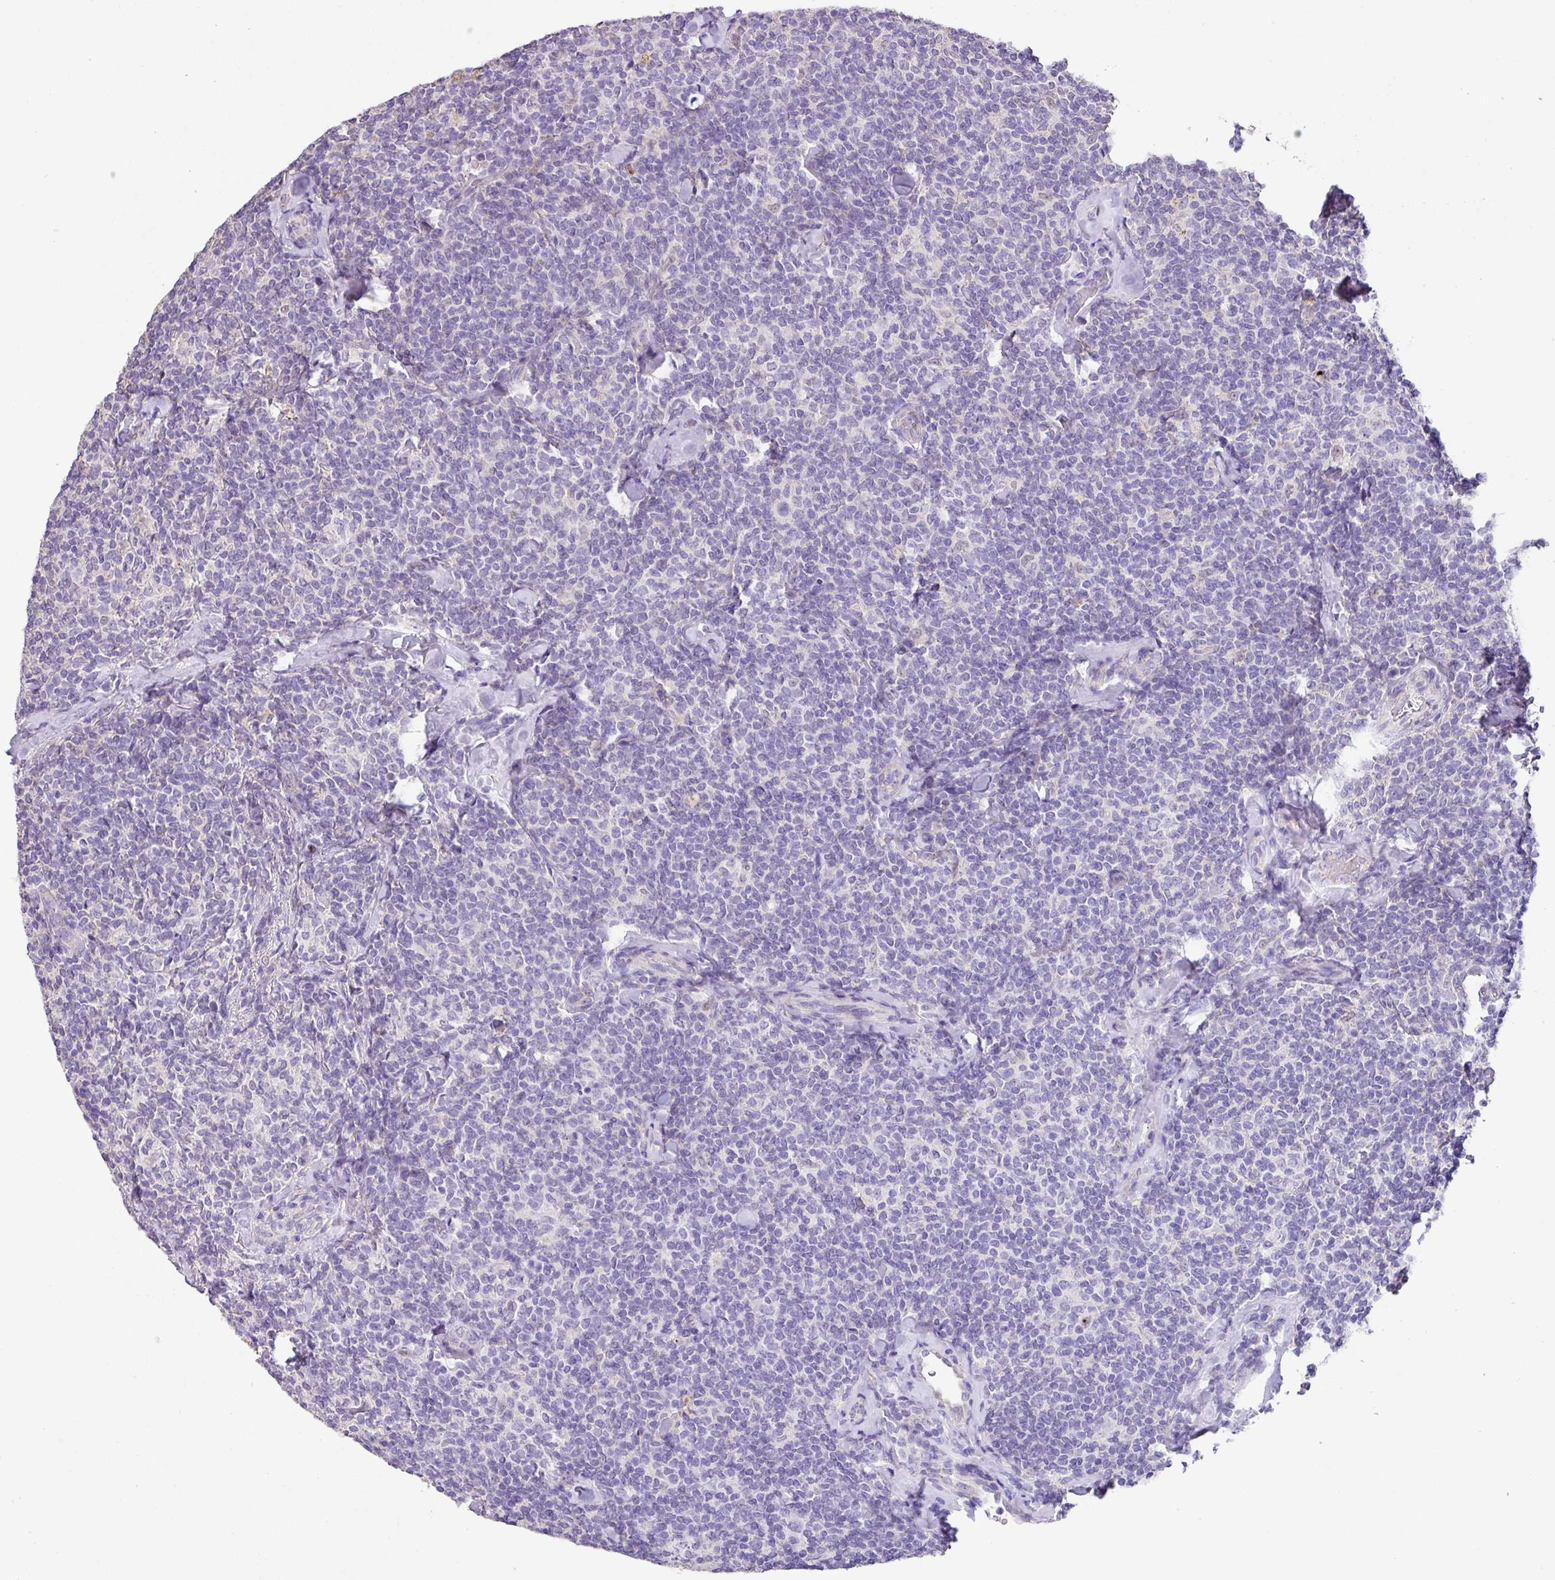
{"staining": {"intensity": "negative", "quantity": "none", "location": "none"}, "tissue": "lymphoma", "cell_type": "Tumor cells", "image_type": "cancer", "snomed": [{"axis": "morphology", "description": "Malignant lymphoma, non-Hodgkin's type, Low grade"}, {"axis": "topography", "description": "Lymph node"}], "caption": "A high-resolution photomicrograph shows immunohistochemistry (IHC) staining of lymphoma, which shows no significant expression in tumor cells.", "gene": "ZG16", "patient": {"sex": "female", "age": 56}}